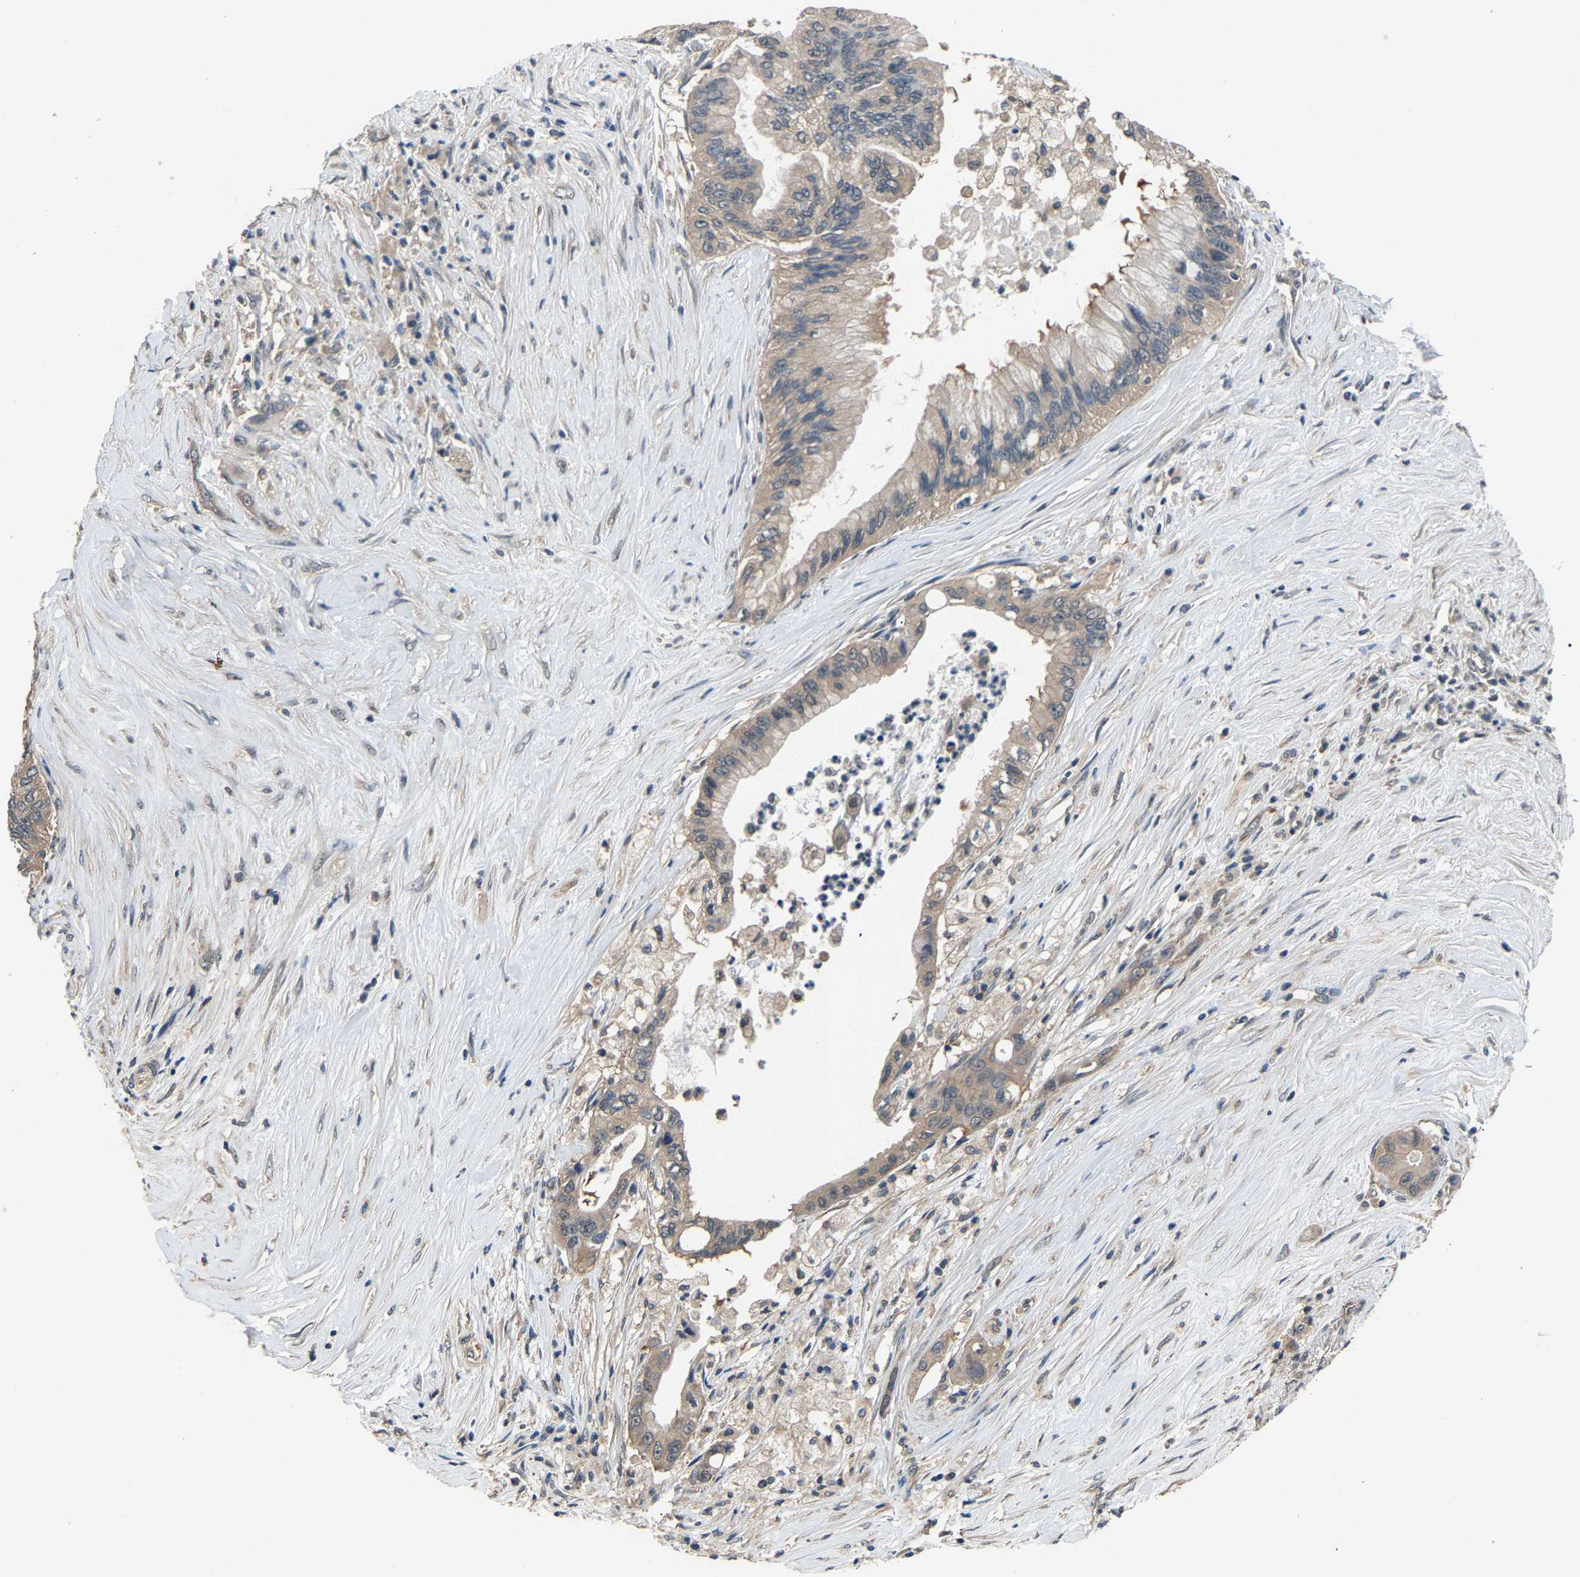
{"staining": {"intensity": "weak", "quantity": "25%-75%", "location": "cytoplasmic/membranous"}, "tissue": "pancreatic cancer", "cell_type": "Tumor cells", "image_type": "cancer", "snomed": [{"axis": "morphology", "description": "Adenocarcinoma, NOS"}, {"axis": "topography", "description": "Pancreas"}], "caption": "There is low levels of weak cytoplasmic/membranous staining in tumor cells of pancreatic cancer (adenocarcinoma), as demonstrated by immunohistochemical staining (brown color).", "gene": "ABCC9", "patient": {"sex": "female", "age": 73}}